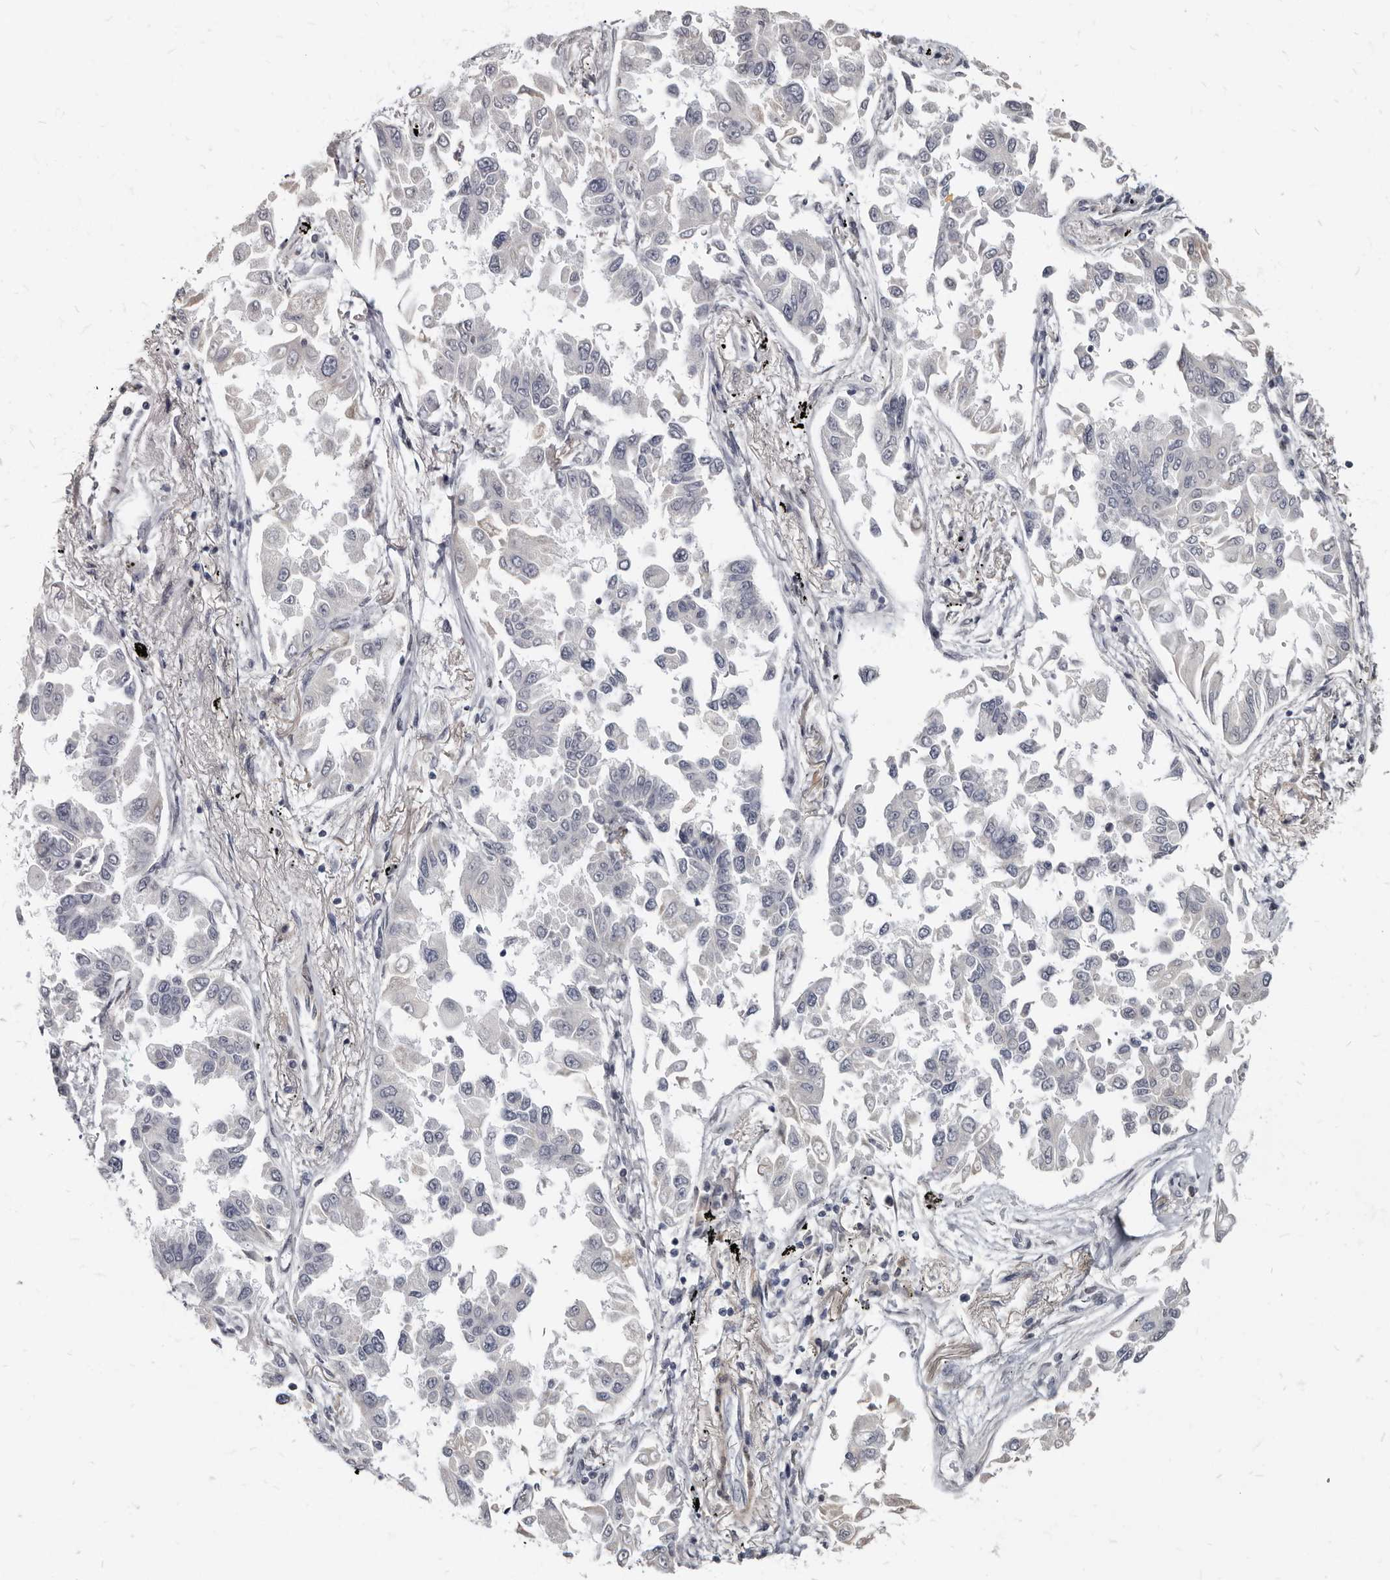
{"staining": {"intensity": "negative", "quantity": "none", "location": "none"}, "tissue": "lung cancer", "cell_type": "Tumor cells", "image_type": "cancer", "snomed": [{"axis": "morphology", "description": "Adenocarcinoma, NOS"}, {"axis": "topography", "description": "Lung"}], "caption": "This is an immunohistochemistry image of human lung cancer. There is no expression in tumor cells.", "gene": "MRGPRF", "patient": {"sex": "female", "age": 67}}